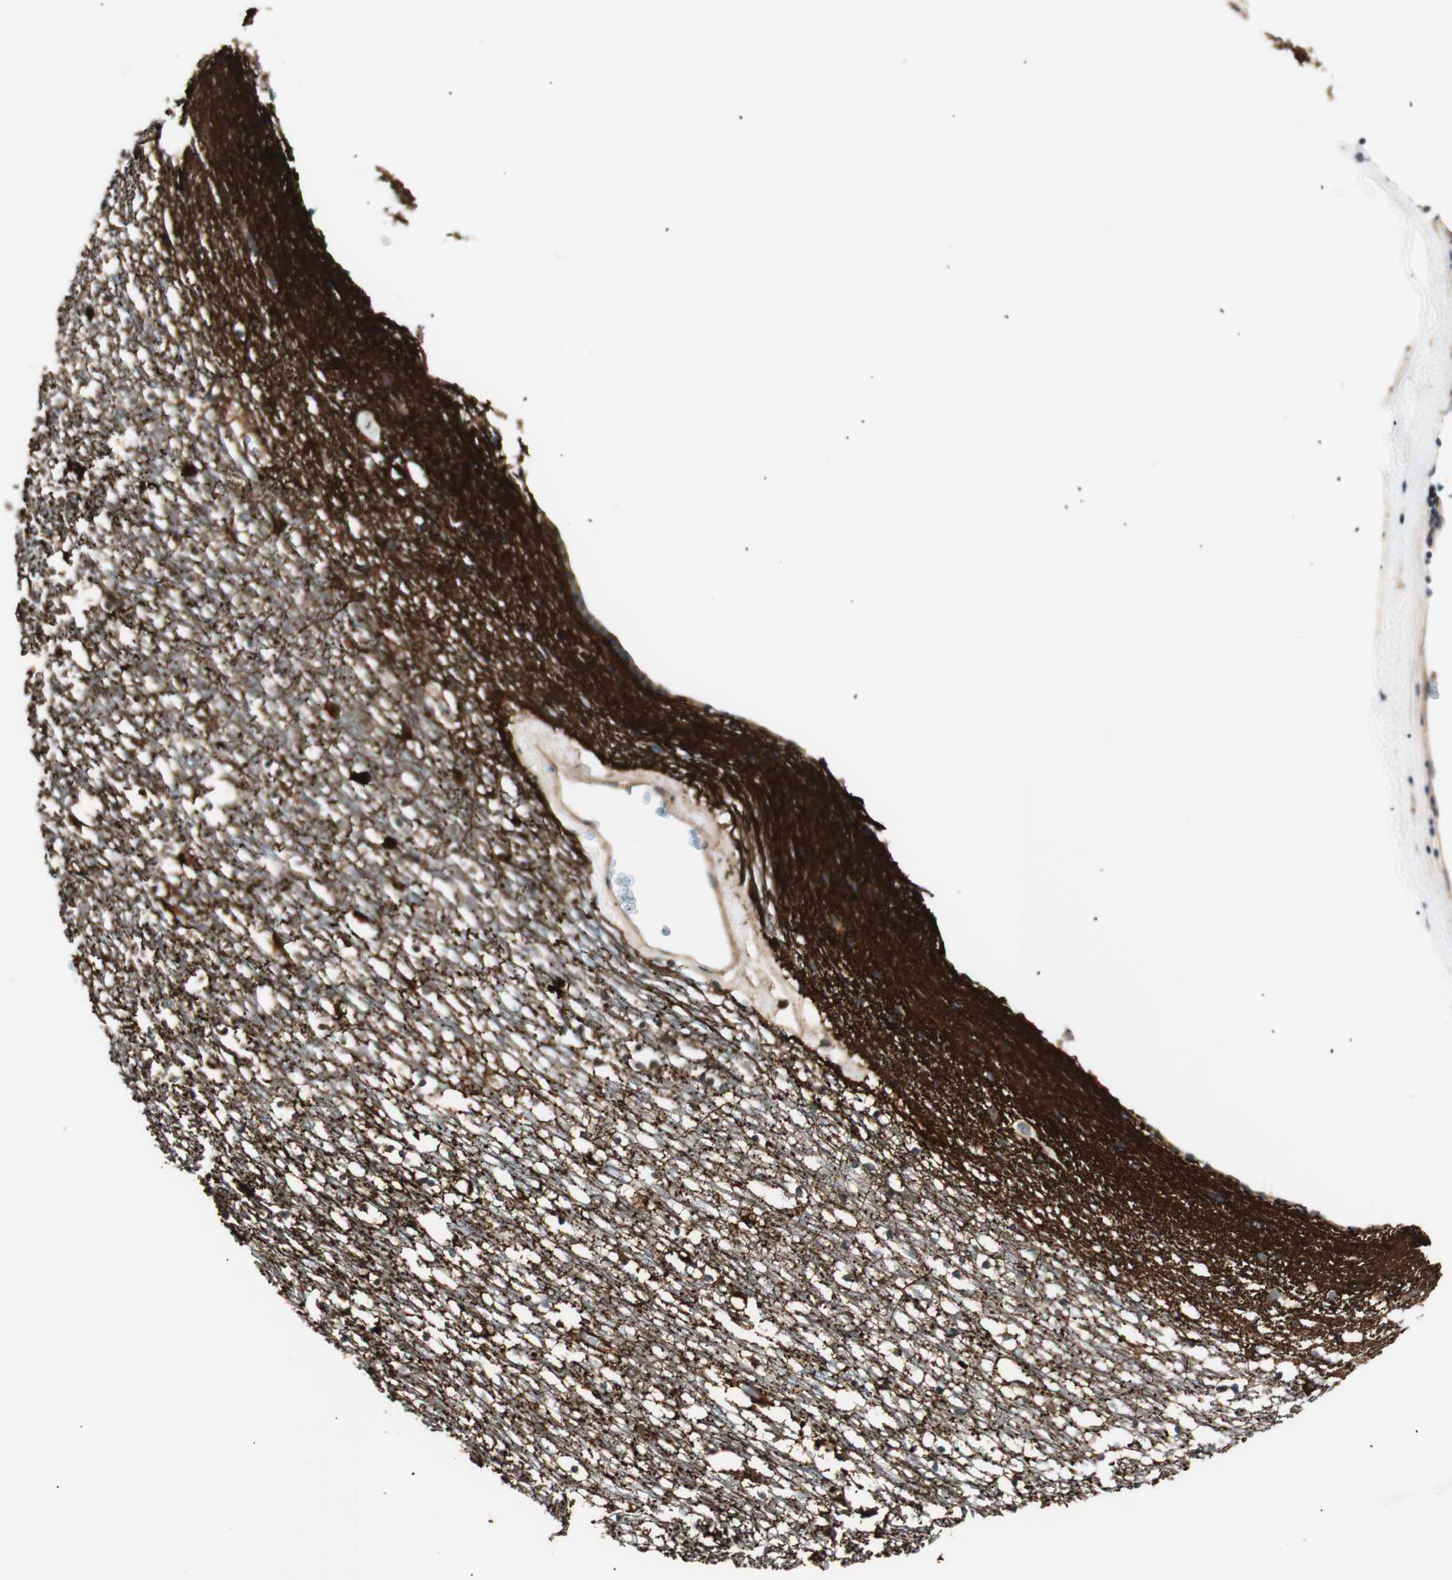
{"staining": {"intensity": "moderate", "quantity": "<25%", "location": "cytoplasmic/membranous"}, "tissue": "caudate", "cell_type": "Glial cells", "image_type": "normal", "snomed": [{"axis": "morphology", "description": "Normal tissue, NOS"}, {"axis": "topography", "description": "Lateral ventricle wall"}], "caption": "A low amount of moderate cytoplasmic/membranous positivity is seen in about <25% of glial cells in normal caudate. (IHC, brightfield microscopy, high magnification).", "gene": "TSG101", "patient": {"sex": "male", "age": 45}}